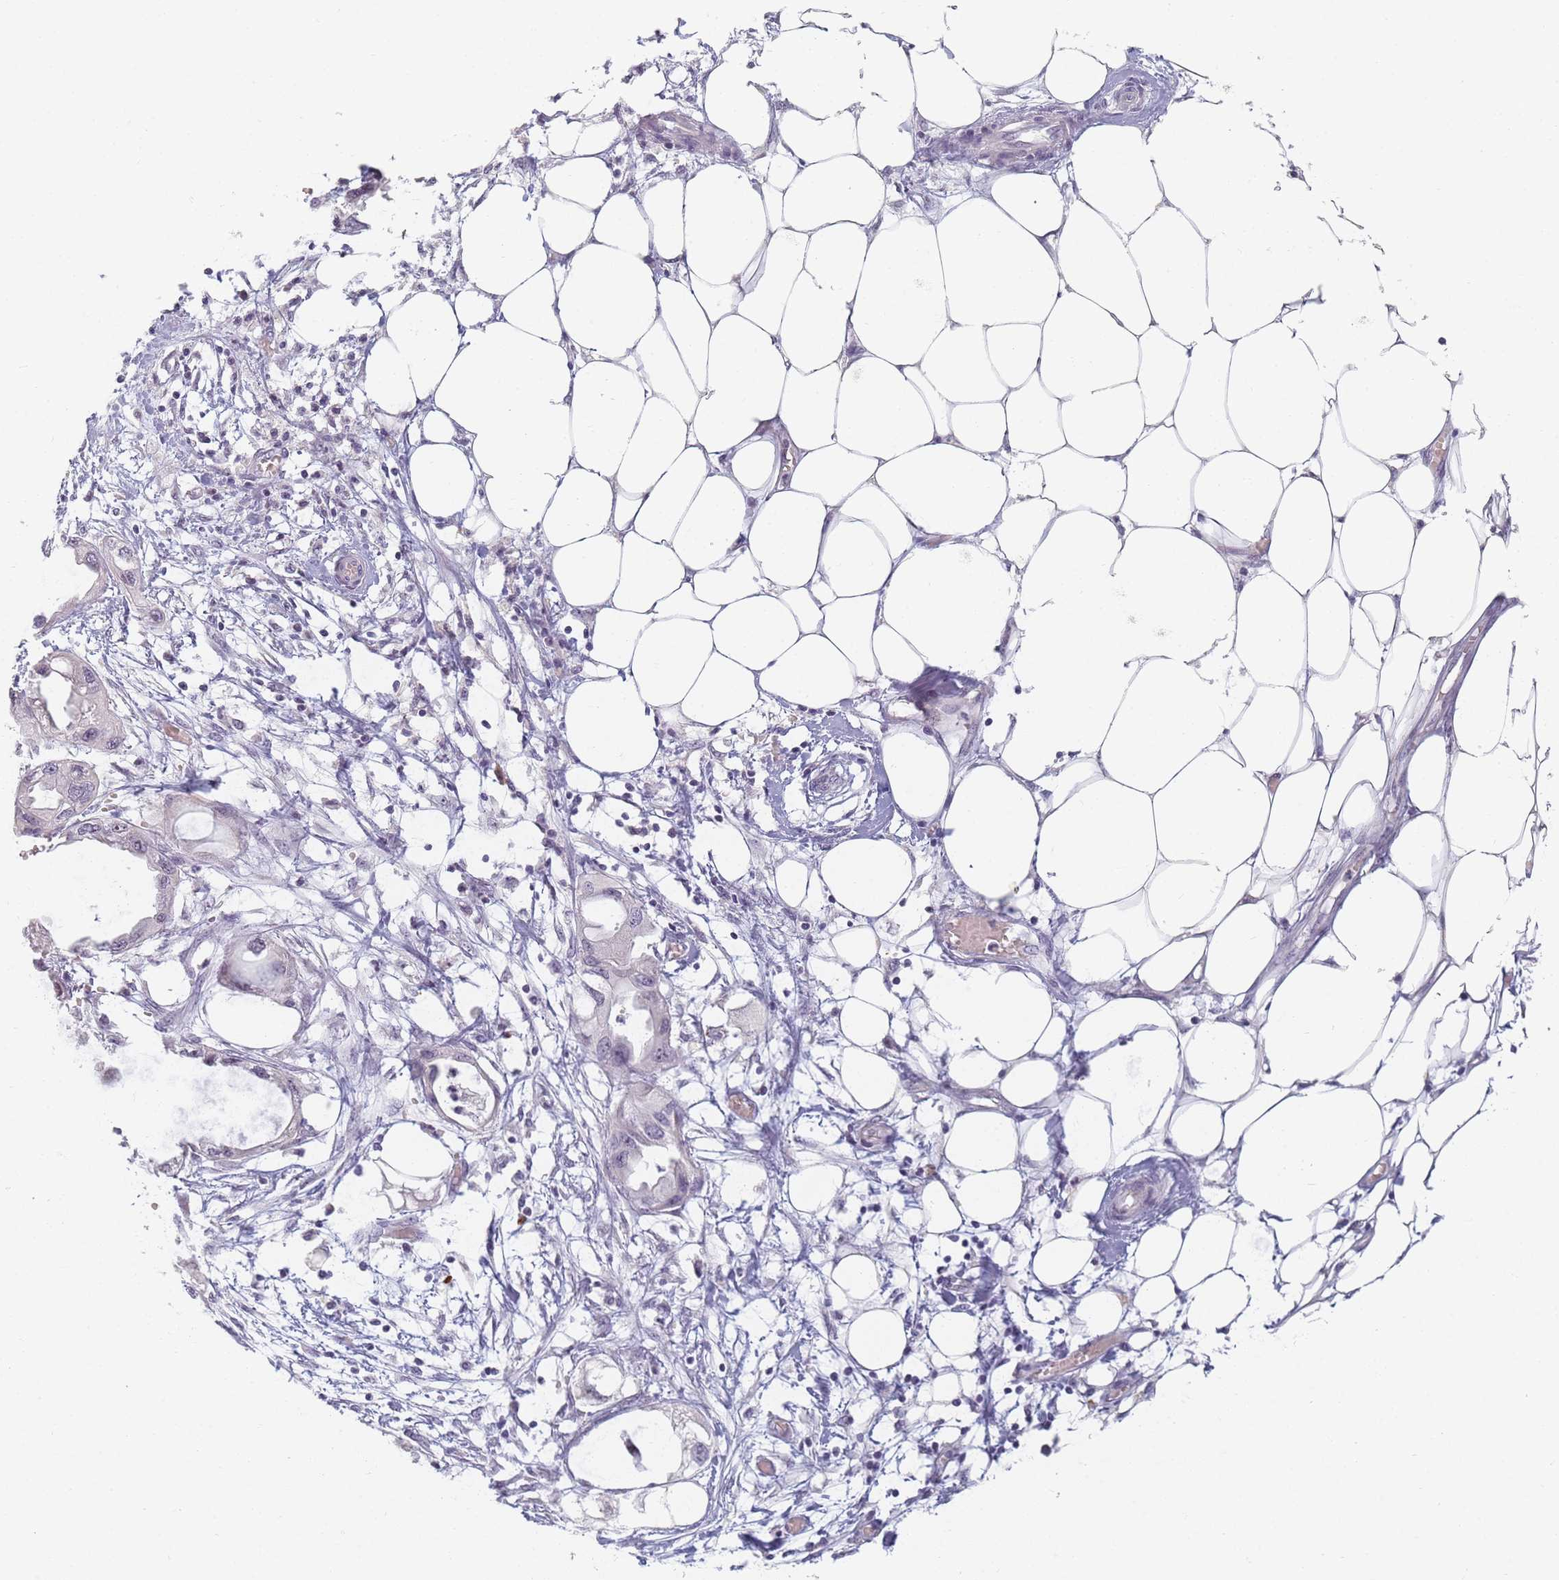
{"staining": {"intensity": "negative", "quantity": "none", "location": "none"}, "tissue": "endometrial cancer", "cell_type": "Tumor cells", "image_type": "cancer", "snomed": [{"axis": "morphology", "description": "Adenocarcinoma, NOS"}, {"axis": "morphology", "description": "Adenocarcinoma, metastatic, NOS"}, {"axis": "topography", "description": "Adipose tissue"}, {"axis": "topography", "description": "Endometrium"}], "caption": "A high-resolution photomicrograph shows immunohistochemistry (IHC) staining of metastatic adenocarcinoma (endometrial), which reveals no significant positivity in tumor cells.", "gene": "SLC38A9", "patient": {"sex": "female", "age": 67}}